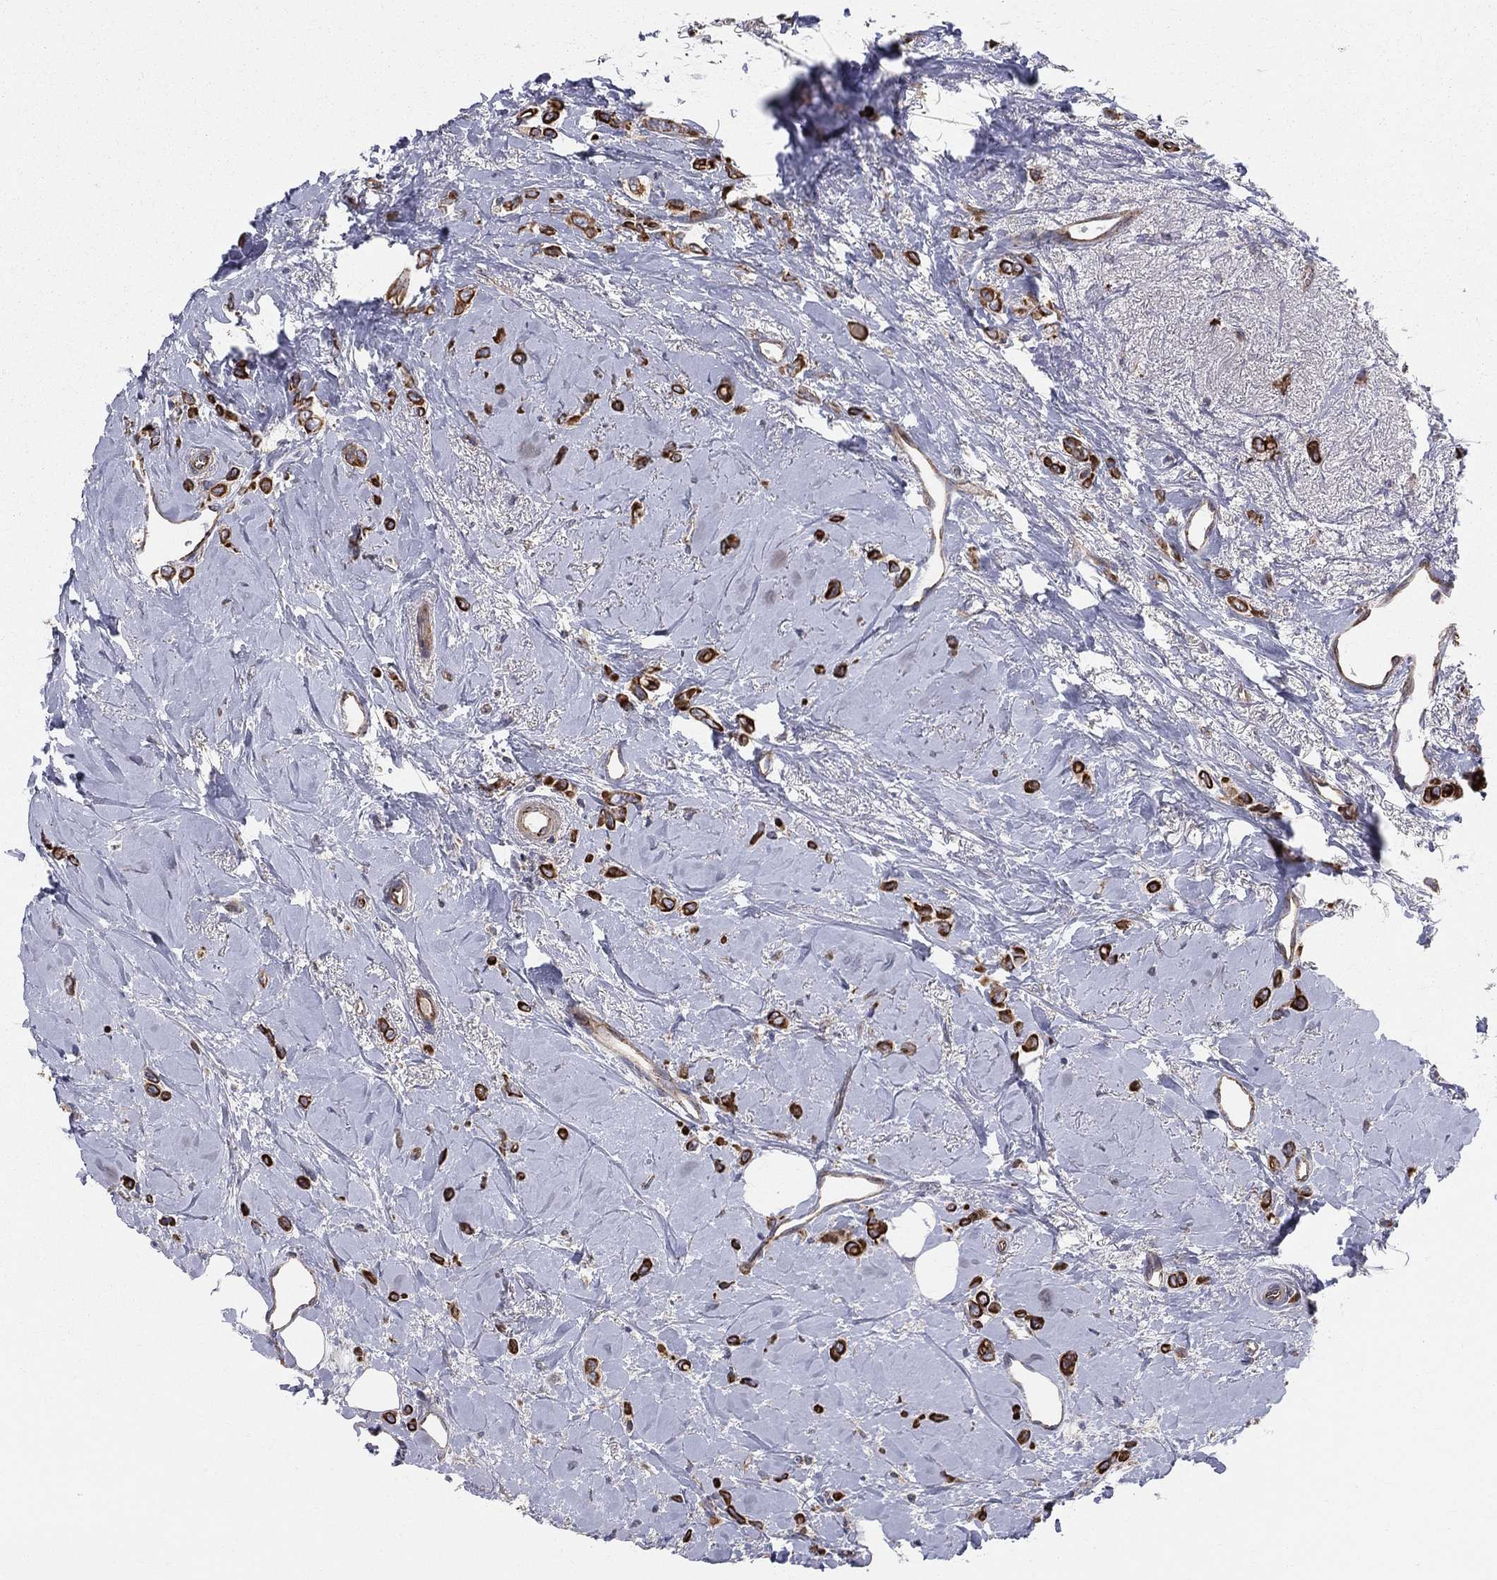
{"staining": {"intensity": "strong", "quantity": ">75%", "location": "cytoplasmic/membranous"}, "tissue": "breast cancer", "cell_type": "Tumor cells", "image_type": "cancer", "snomed": [{"axis": "morphology", "description": "Lobular carcinoma"}, {"axis": "topography", "description": "Breast"}], "caption": "Brown immunohistochemical staining in human lobular carcinoma (breast) exhibits strong cytoplasmic/membranous positivity in approximately >75% of tumor cells. (DAB (3,3'-diaminobenzidine) IHC, brown staining for protein, blue staining for nuclei).", "gene": "MIX23", "patient": {"sex": "female", "age": 66}}